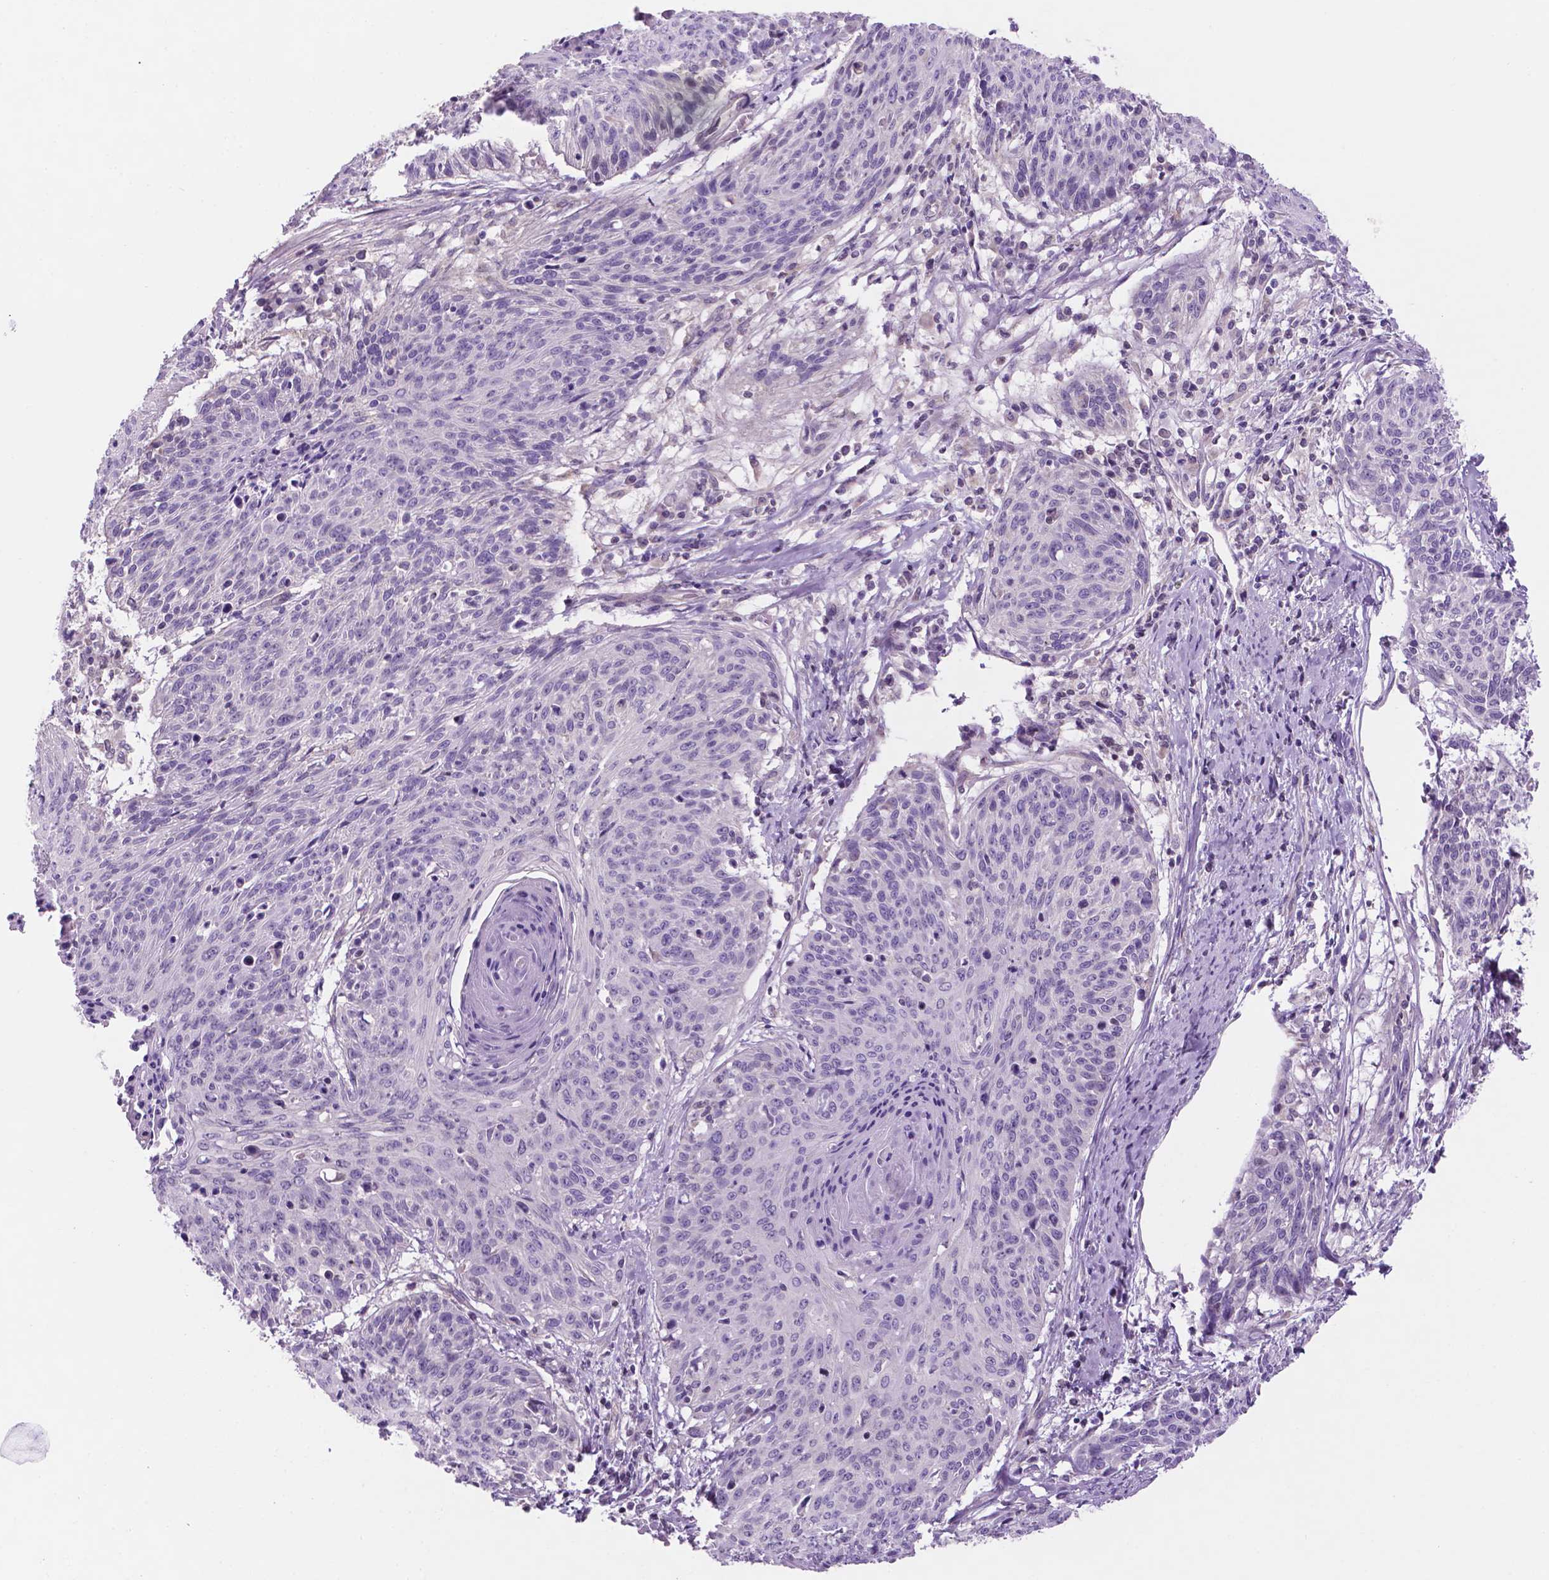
{"staining": {"intensity": "negative", "quantity": "none", "location": "none"}, "tissue": "cervical cancer", "cell_type": "Tumor cells", "image_type": "cancer", "snomed": [{"axis": "morphology", "description": "Squamous cell carcinoma, NOS"}, {"axis": "topography", "description": "Cervix"}], "caption": "Immunohistochemistry histopathology image of human cervical squamous cell carcinoma stained for a protein (brown), which shows no staining in tumor cells.", "gene": "FAM50B", "patient": {"sex": "female", "age": 45}}